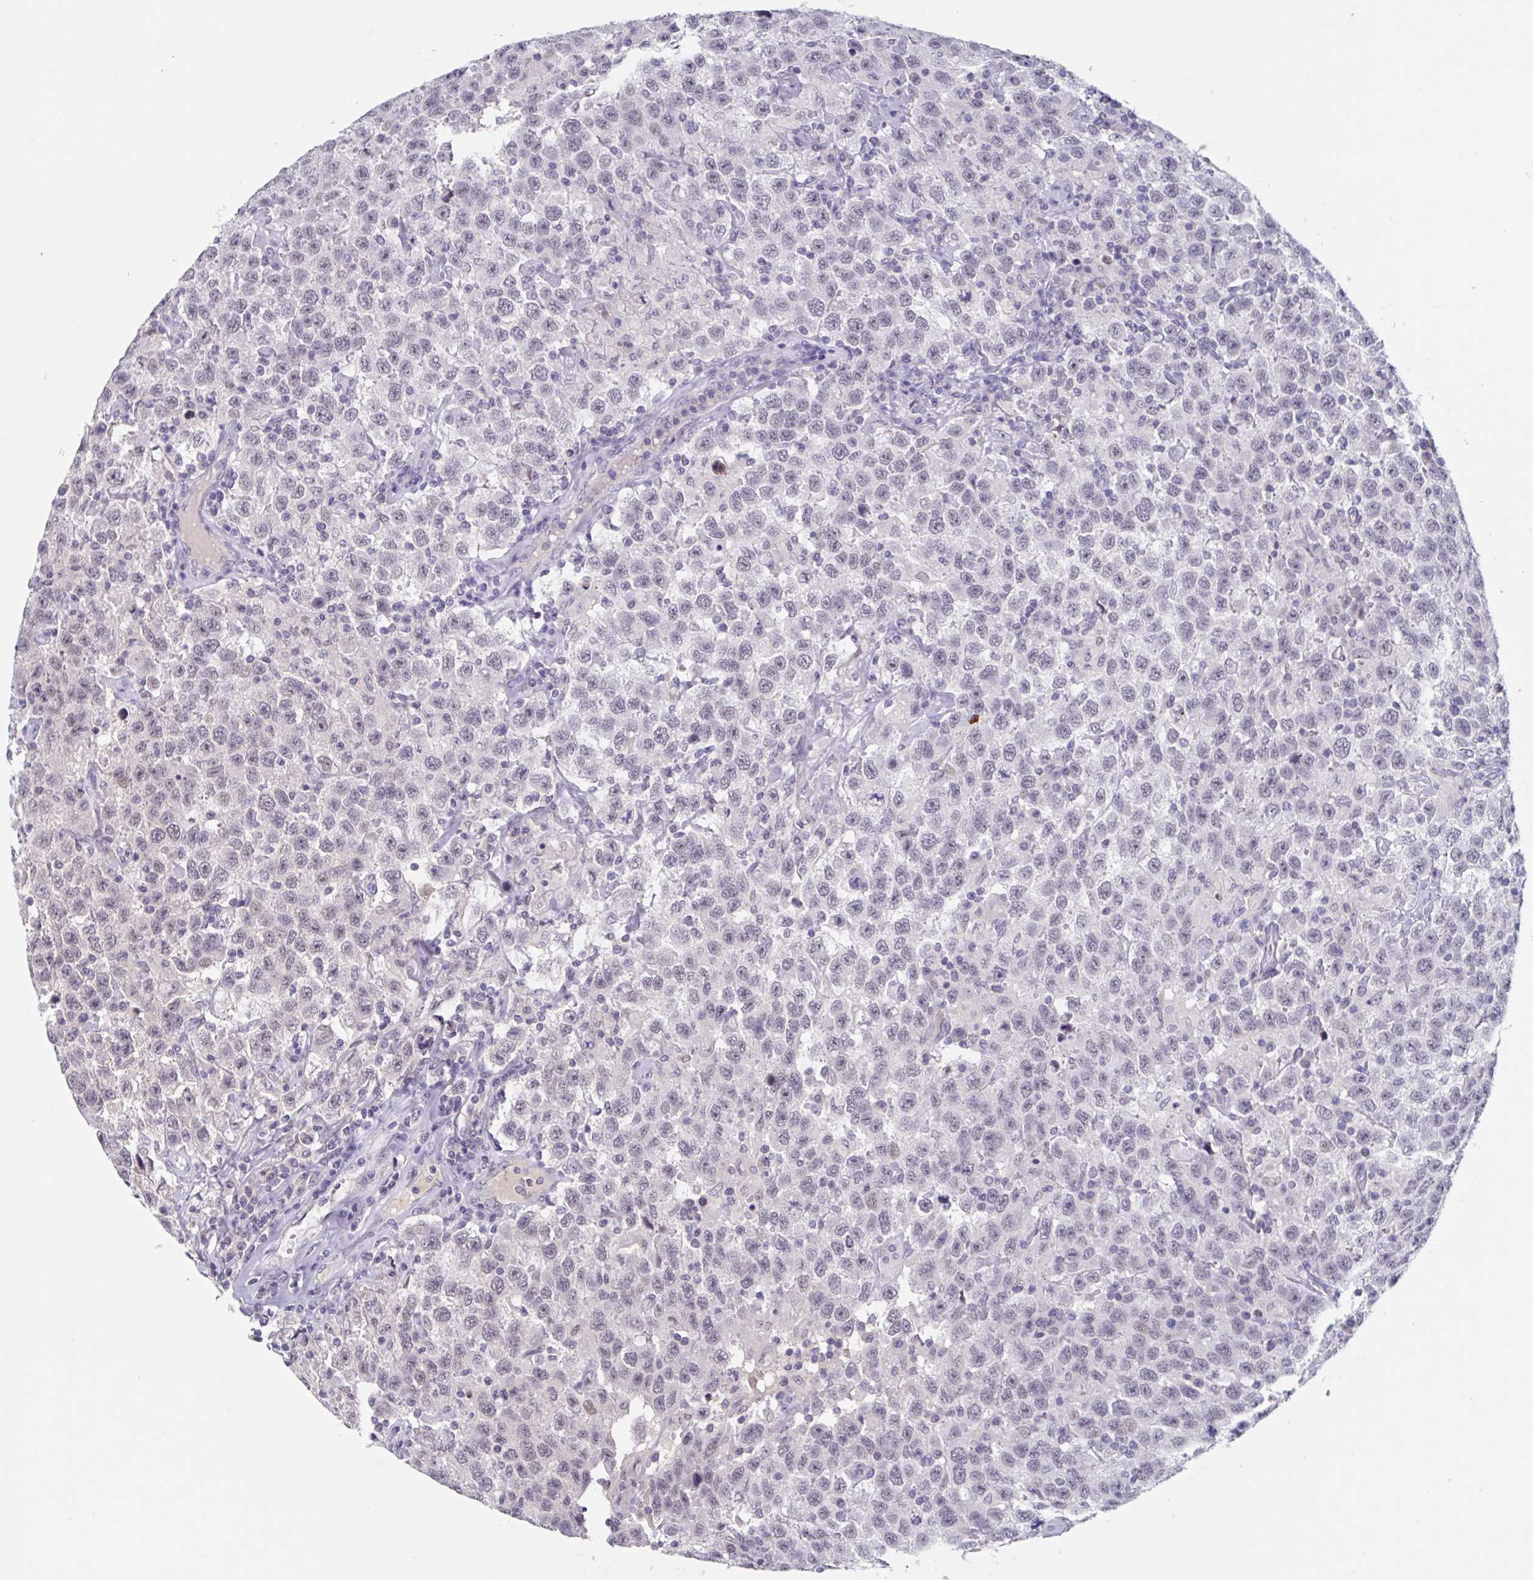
{"staining": {"intensity": "weak", "quantity": "<25%", "location": "nuclear"}, "tissue": "testis cancer", "cell_type": "Tumor cells", "image_type": "cancer", "snomed": [{"axis": "morphology", "description": "Seminoma, NOS"}, {"axis": "topography", "description": "Testis"}], "caption": "DAB (3,3'-diaminobenzidine) immunohistochemical staining of testis cancer (seminoma) exhibits no significant expression in tumor cells.", "gene": "KDM4D", "patient": {"sex": "male", "age": 41}}